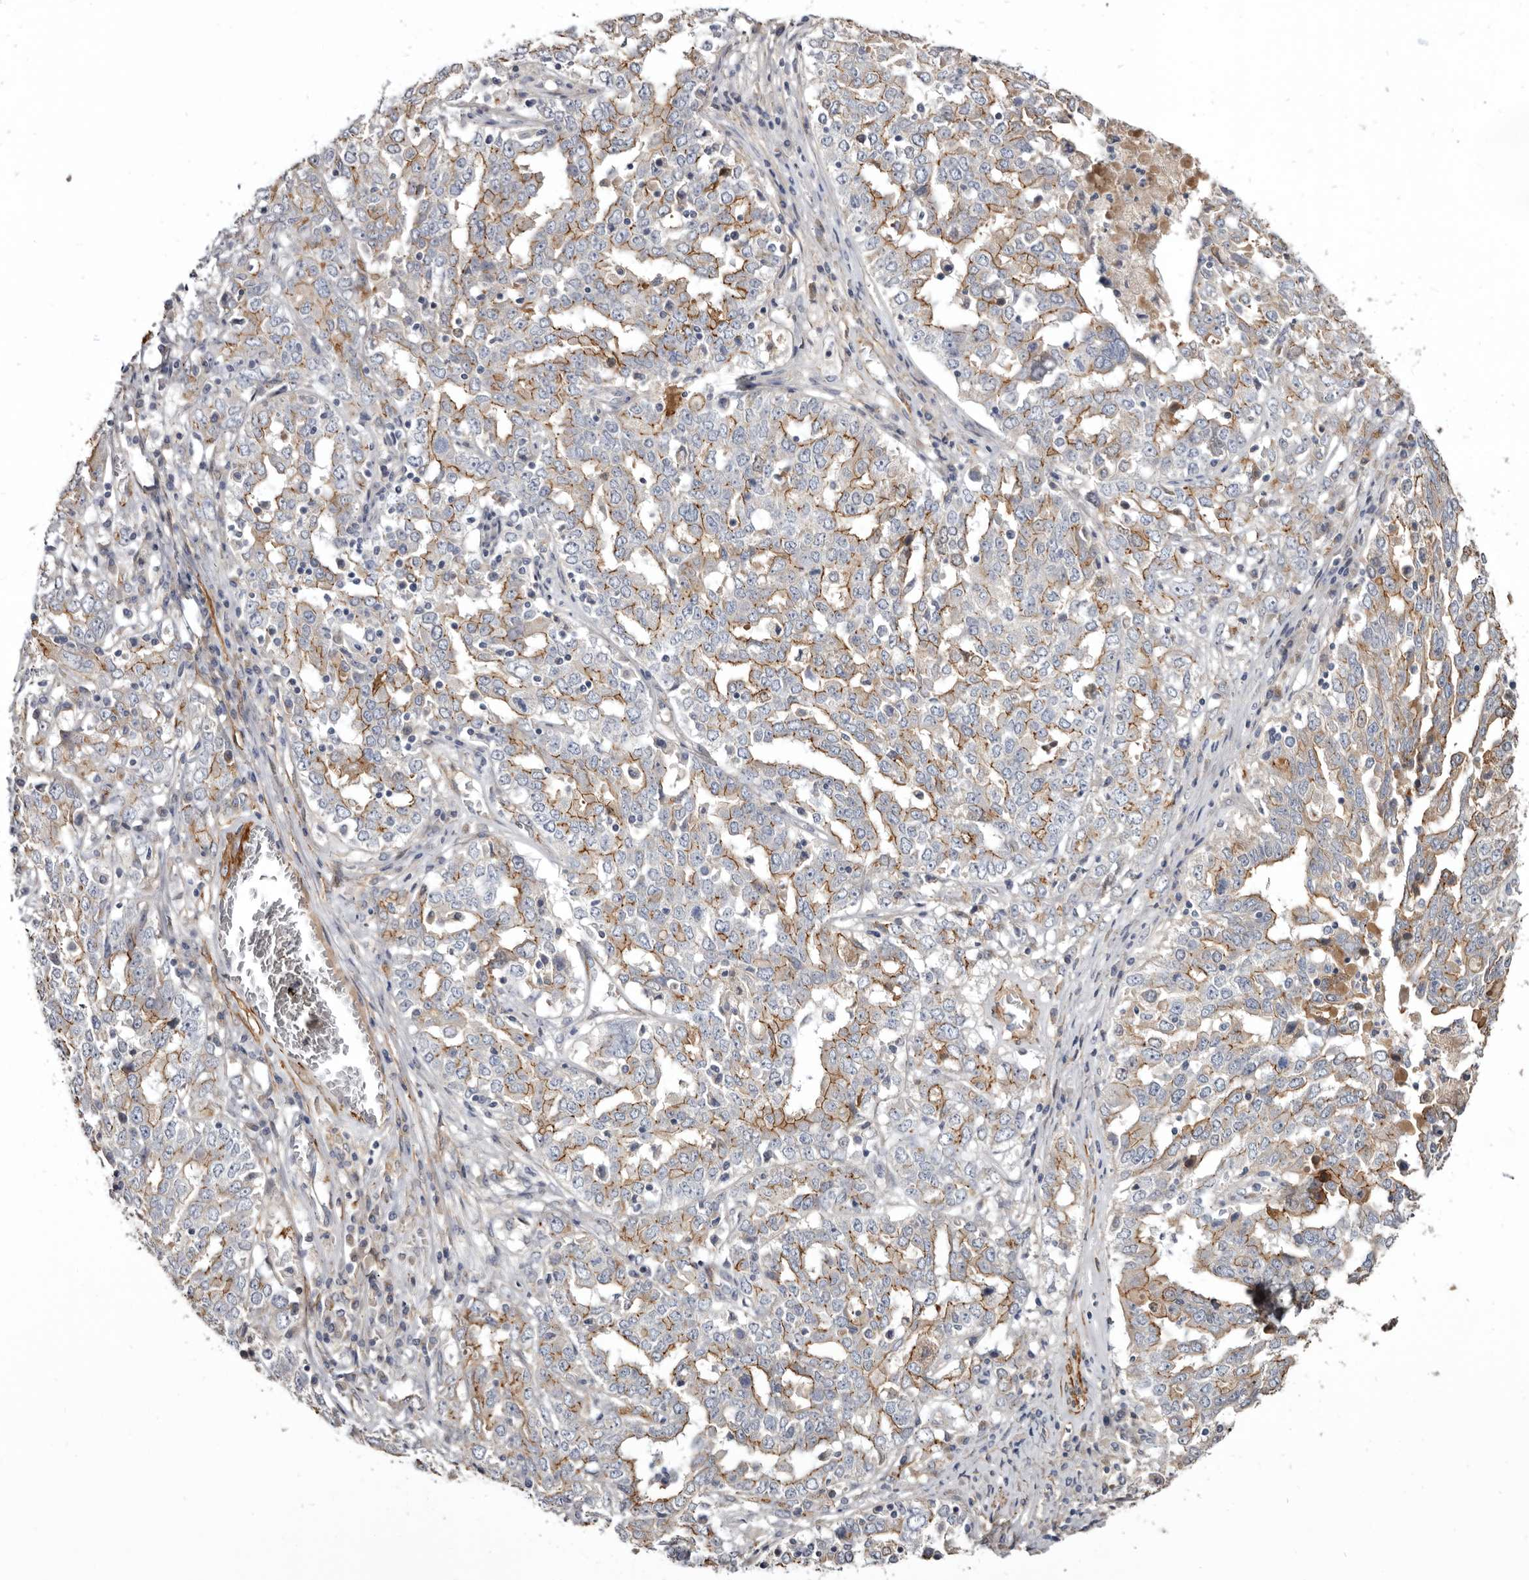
{"staining": {"intensity": "moderate", "quantity": "25%-75%", "location": "cytoplasmic/membranous"}, "tissue": "ovarian cancer", "cell_type": "Tumor cells", "image_type": "cancer", "snomed": [{"axis": "morphology", "description": "Carcinoma, endometroid"}, {"axis": "topography", "description": "Ovary"}], "caption": "A brown stain labels moderate cytoplasmic/membranous staining of a protein in human endometroid carcinoma (ovarian) tumor cells.", "gene": "CGN", "patient": {"sex": "female", "age": 62}}